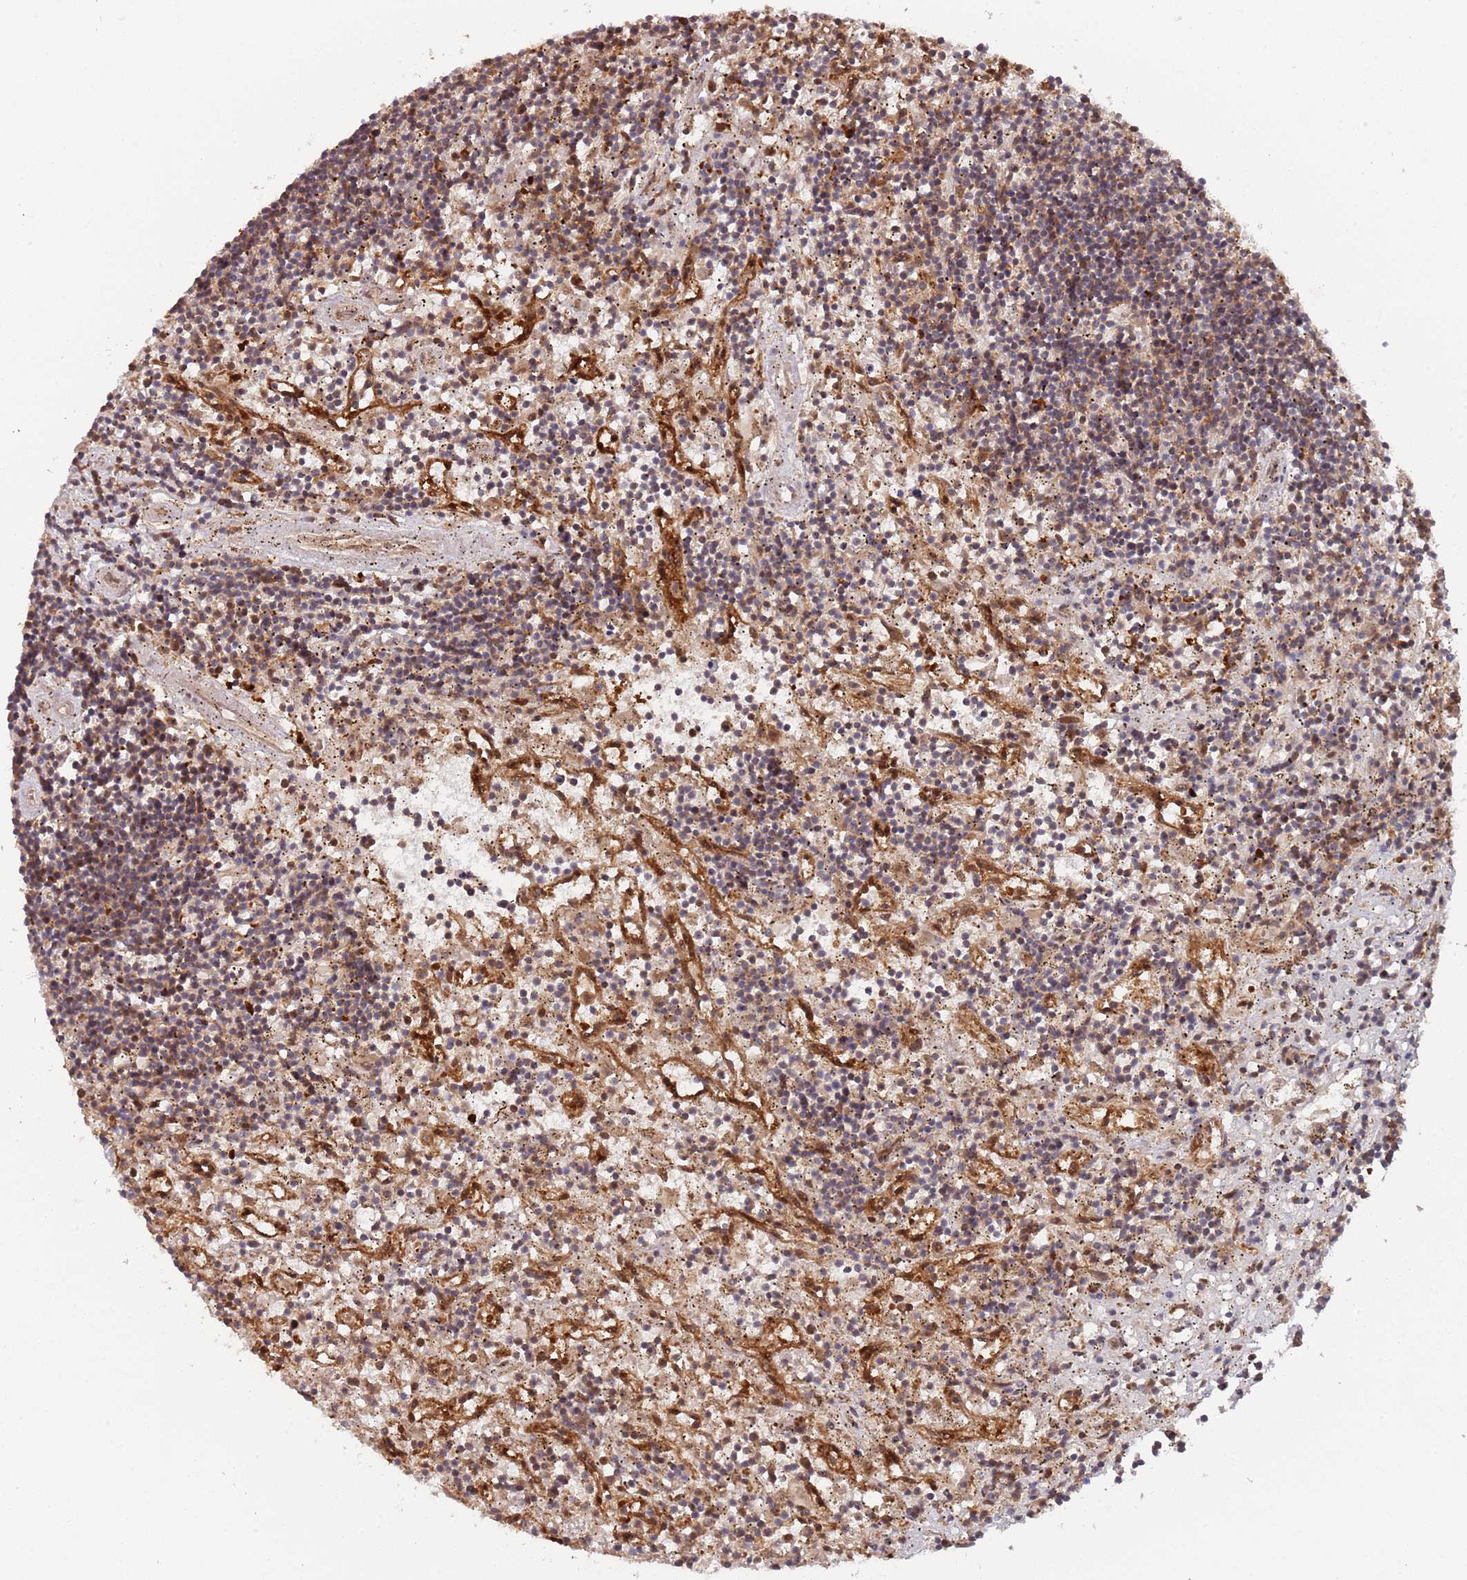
{"staining": {"intensity": "weak", "quantity": "<25%", "location": "cytoplasmic/membranous"}, "tissue": "lymphoma", "cell_type": "Tumor cells", "image_type": "cancer", "snomed": [{"axis": "morphology", "description": "Malignant lymphoma, non-Hodgkin's type, Low grade"}, {"axis": "topography", "description": "Spleen"}], "caption": "High magnification brightfield microscopy of lymphoma stained with DAB (3,3'-diaminobenzidine) (brown) and counterstained with hematoxylin (blue): tumor cells show no significant expression. Nuclei are stained in blue.", "gene": "GSDMD", "patient": {"sex": "male", "age": 76}}